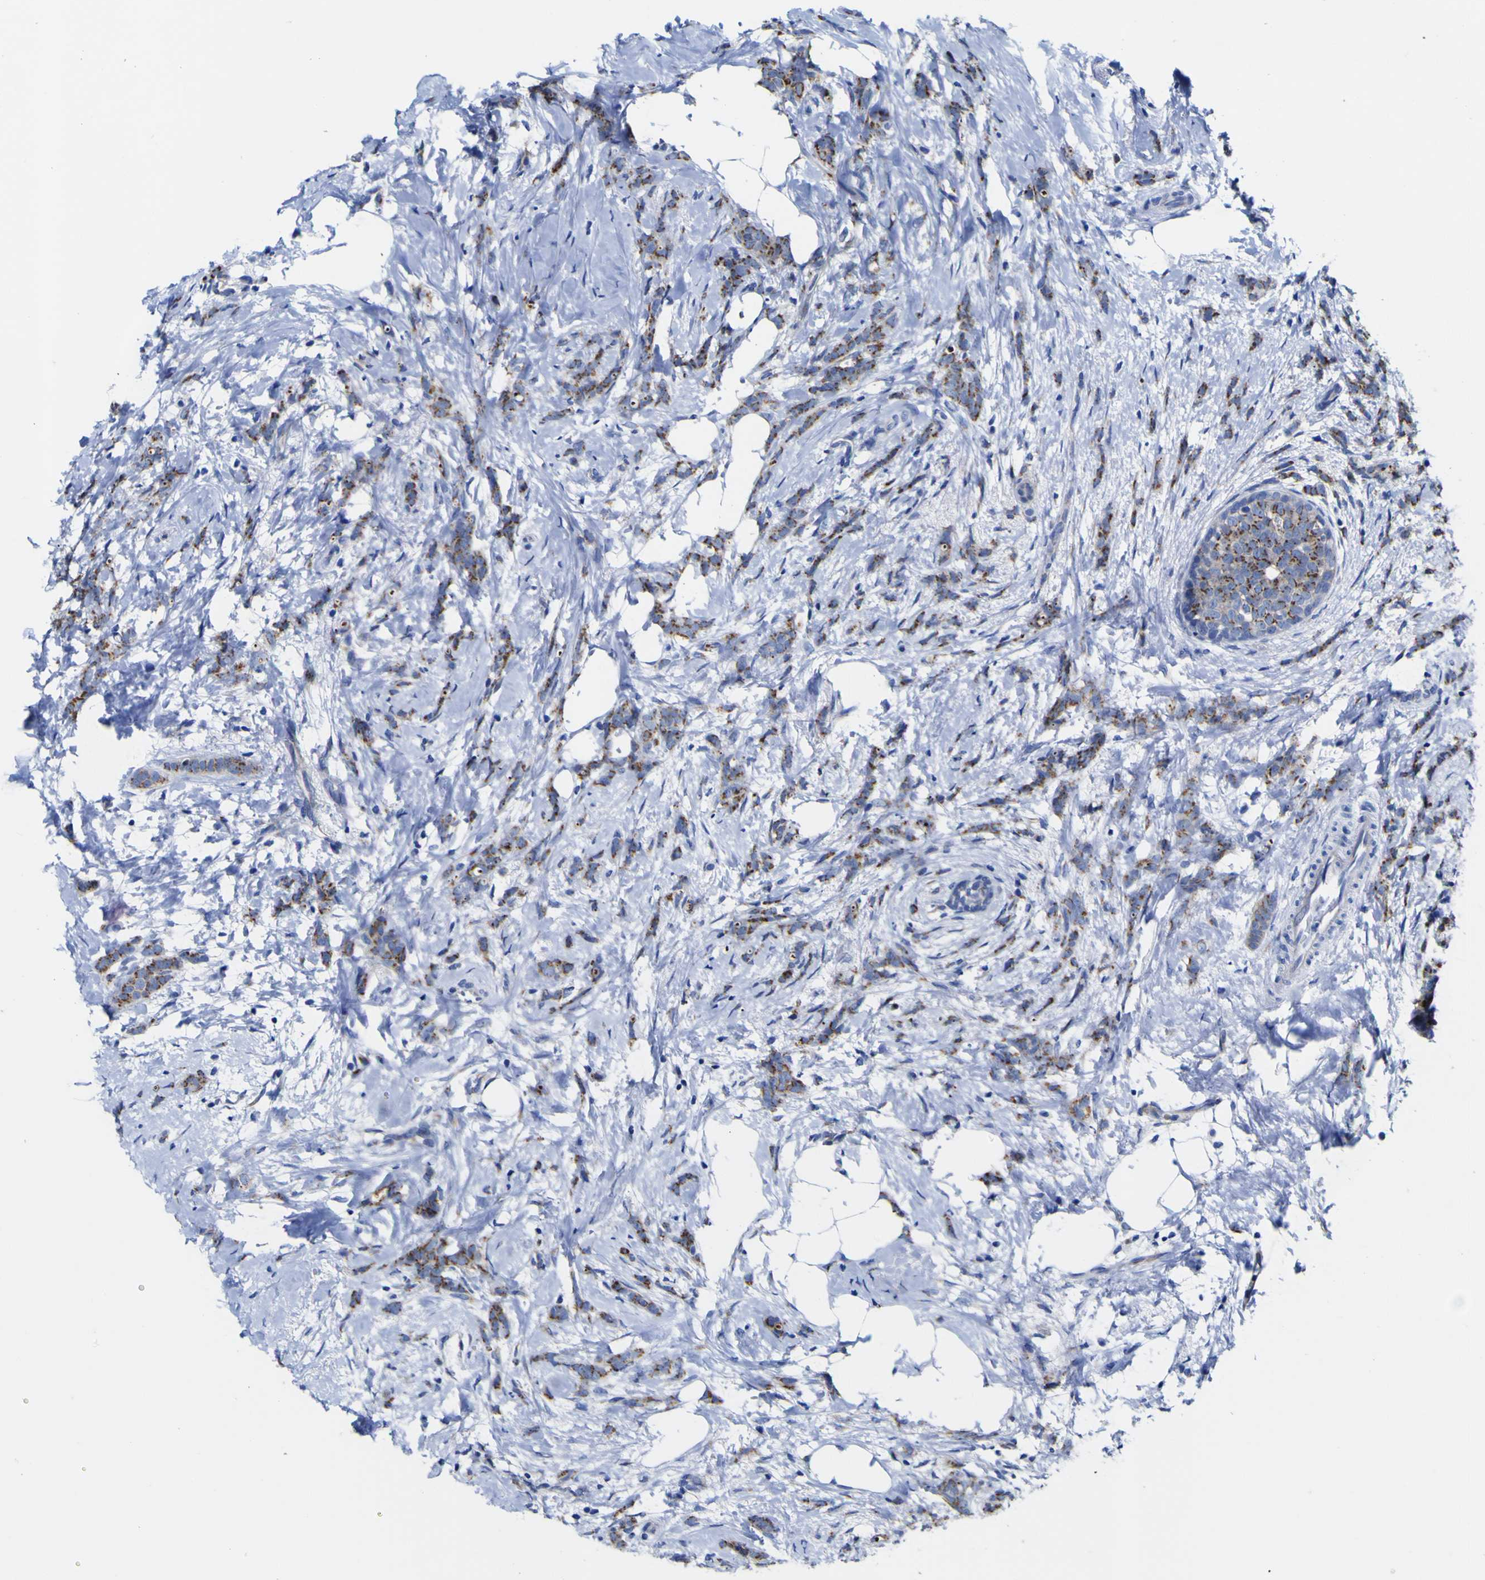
{"staining": {"intensity": "moderate", "quantity": ">75%", "location": "cytoplasmic/membranous"}, "tissue": "breast cancer", "cell_type": "Tumor cells", "image_type": "cancer", "snomed": [{"axis": "morphology", "description": "Lobular carcinoma, in situ"}, {"axis": "morphology", "description": "Lobular carcinoma"}, {"axis": "topography", "description": "Breast"}], "caption": "Immunohistochemical staining of human breast cancer (lobular carcinoma) exhibits medium levels of moderate cytoplasmic/membranous protein positivity in about >75% of tumor cells. Immunohistochemistry stains the protein in brown and the nuclei are stained blue.", "gene": "GOLM1", "patient": {"sex": "female", "age": 41}}